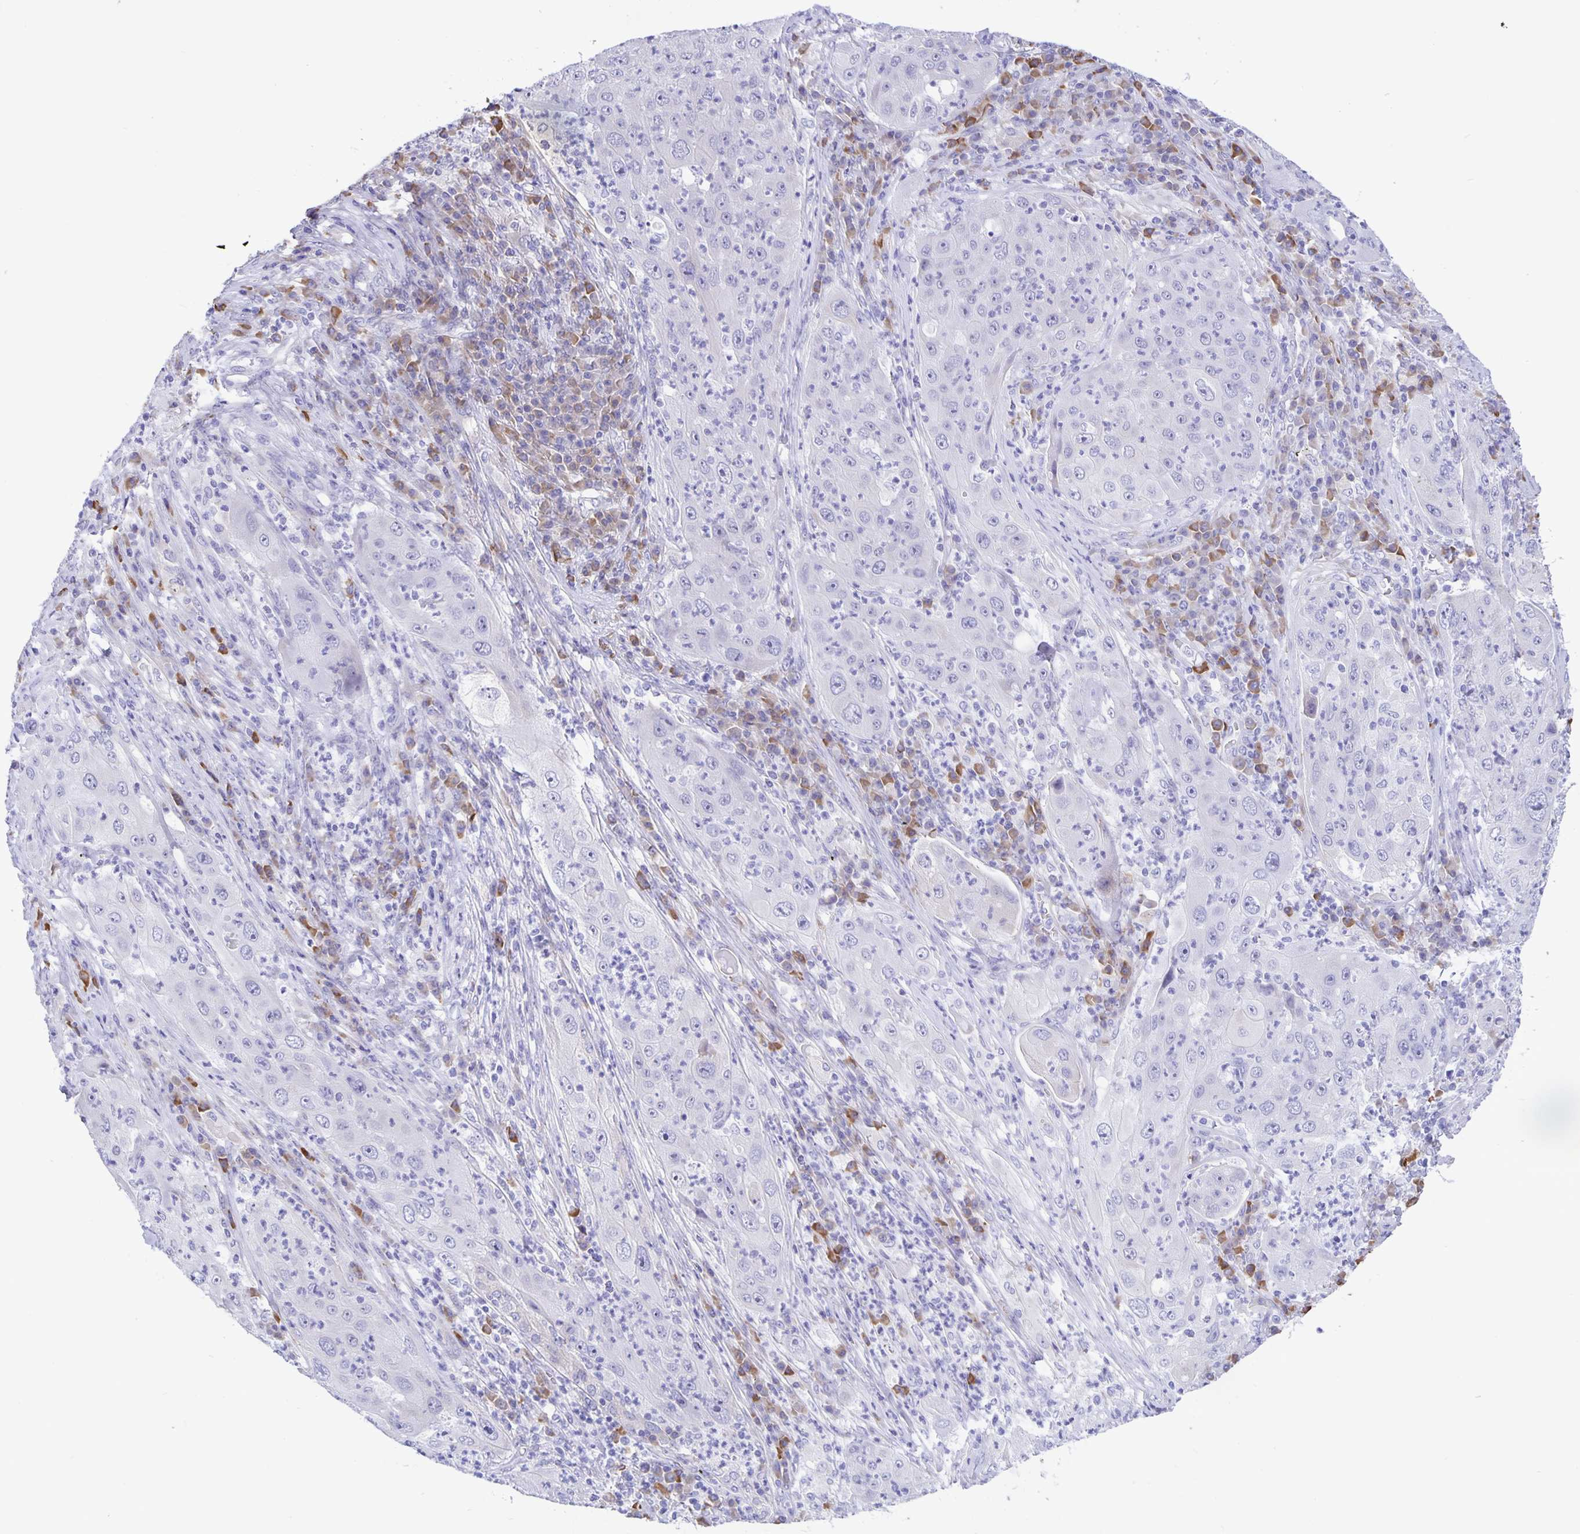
{"staining": {"intensity": "negative", "quantity": "none", "location": "none"}, "tissue": "lung cancer", "cell_type": "Tumor cells", "image_type": "cancer", "snomed": [{"axis": "morphology", "description": "Squamous cell carcinoma, NOS"}, {"axis": "topography", "description": "Lung"}], "caption": "Histopathology image shows no significant protein positivity in tumor cells of lung cancer (squamous cell carcinoma). (DAB IHC with hematoxylin counter stain).", "gene": "ERMN", "patient": {"sex": "female", "age": 59}}